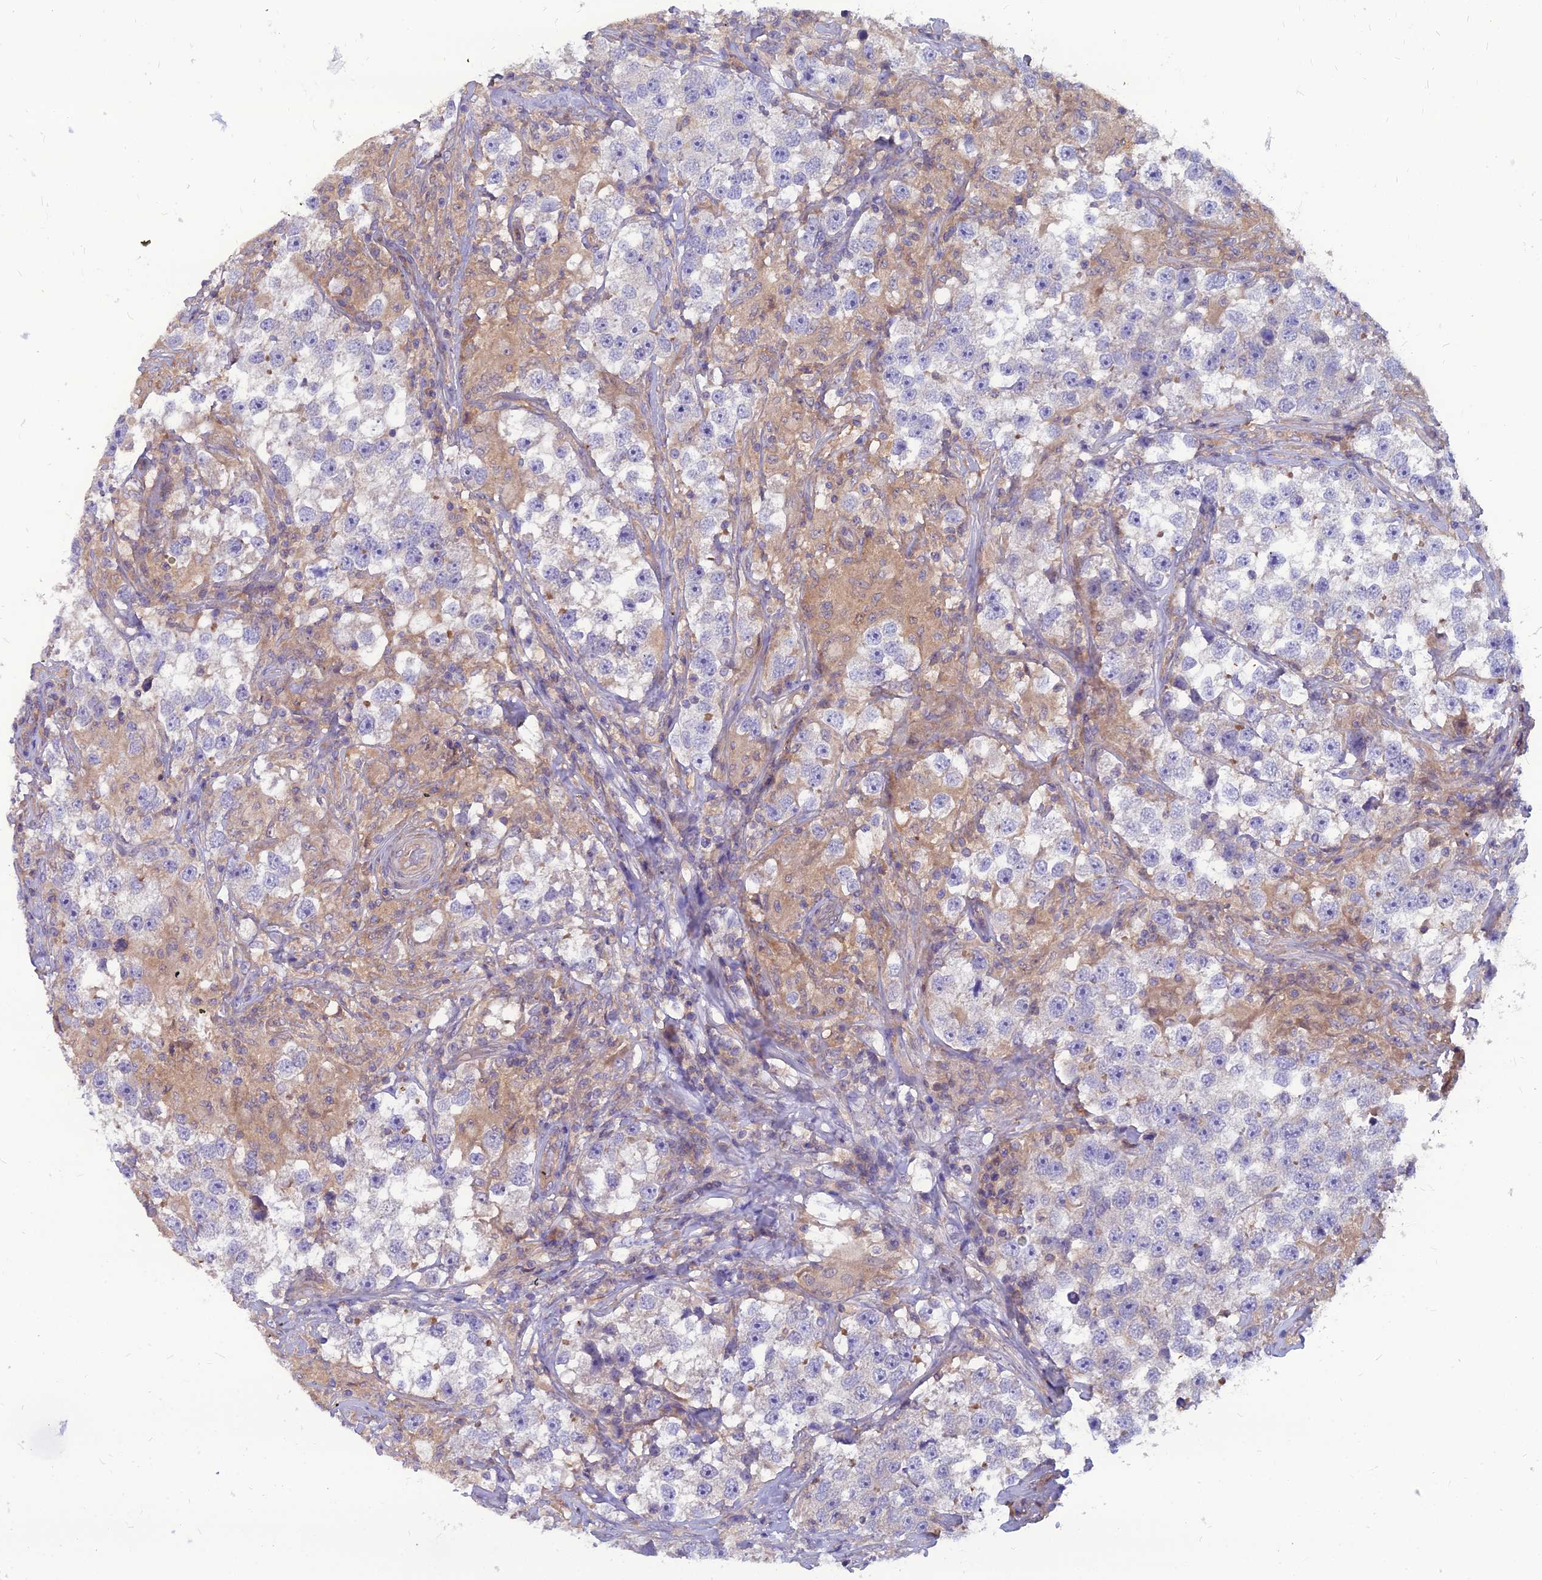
{"staining": {"intensity": "negative", "quantity": "none", "location": "none"}, "tissue": "testis cancer", "cell_type": "Tumor cells", "image_type": "cancer", "snomed": [{"axis": "morphology", "description": "Seminoma, NOS"}, {"axis": "topography", "description": "Testis"}], "caption": "High magnification brightfield microscopy of seminoma (testis) stained with DAB (3,3'-diaminobenzidine) (brown) and counterstained with hematoxylin (blue): tumor cells show no significant staining.", "gene": "MVD", "patient": {"sex": "male", "age": 46}}